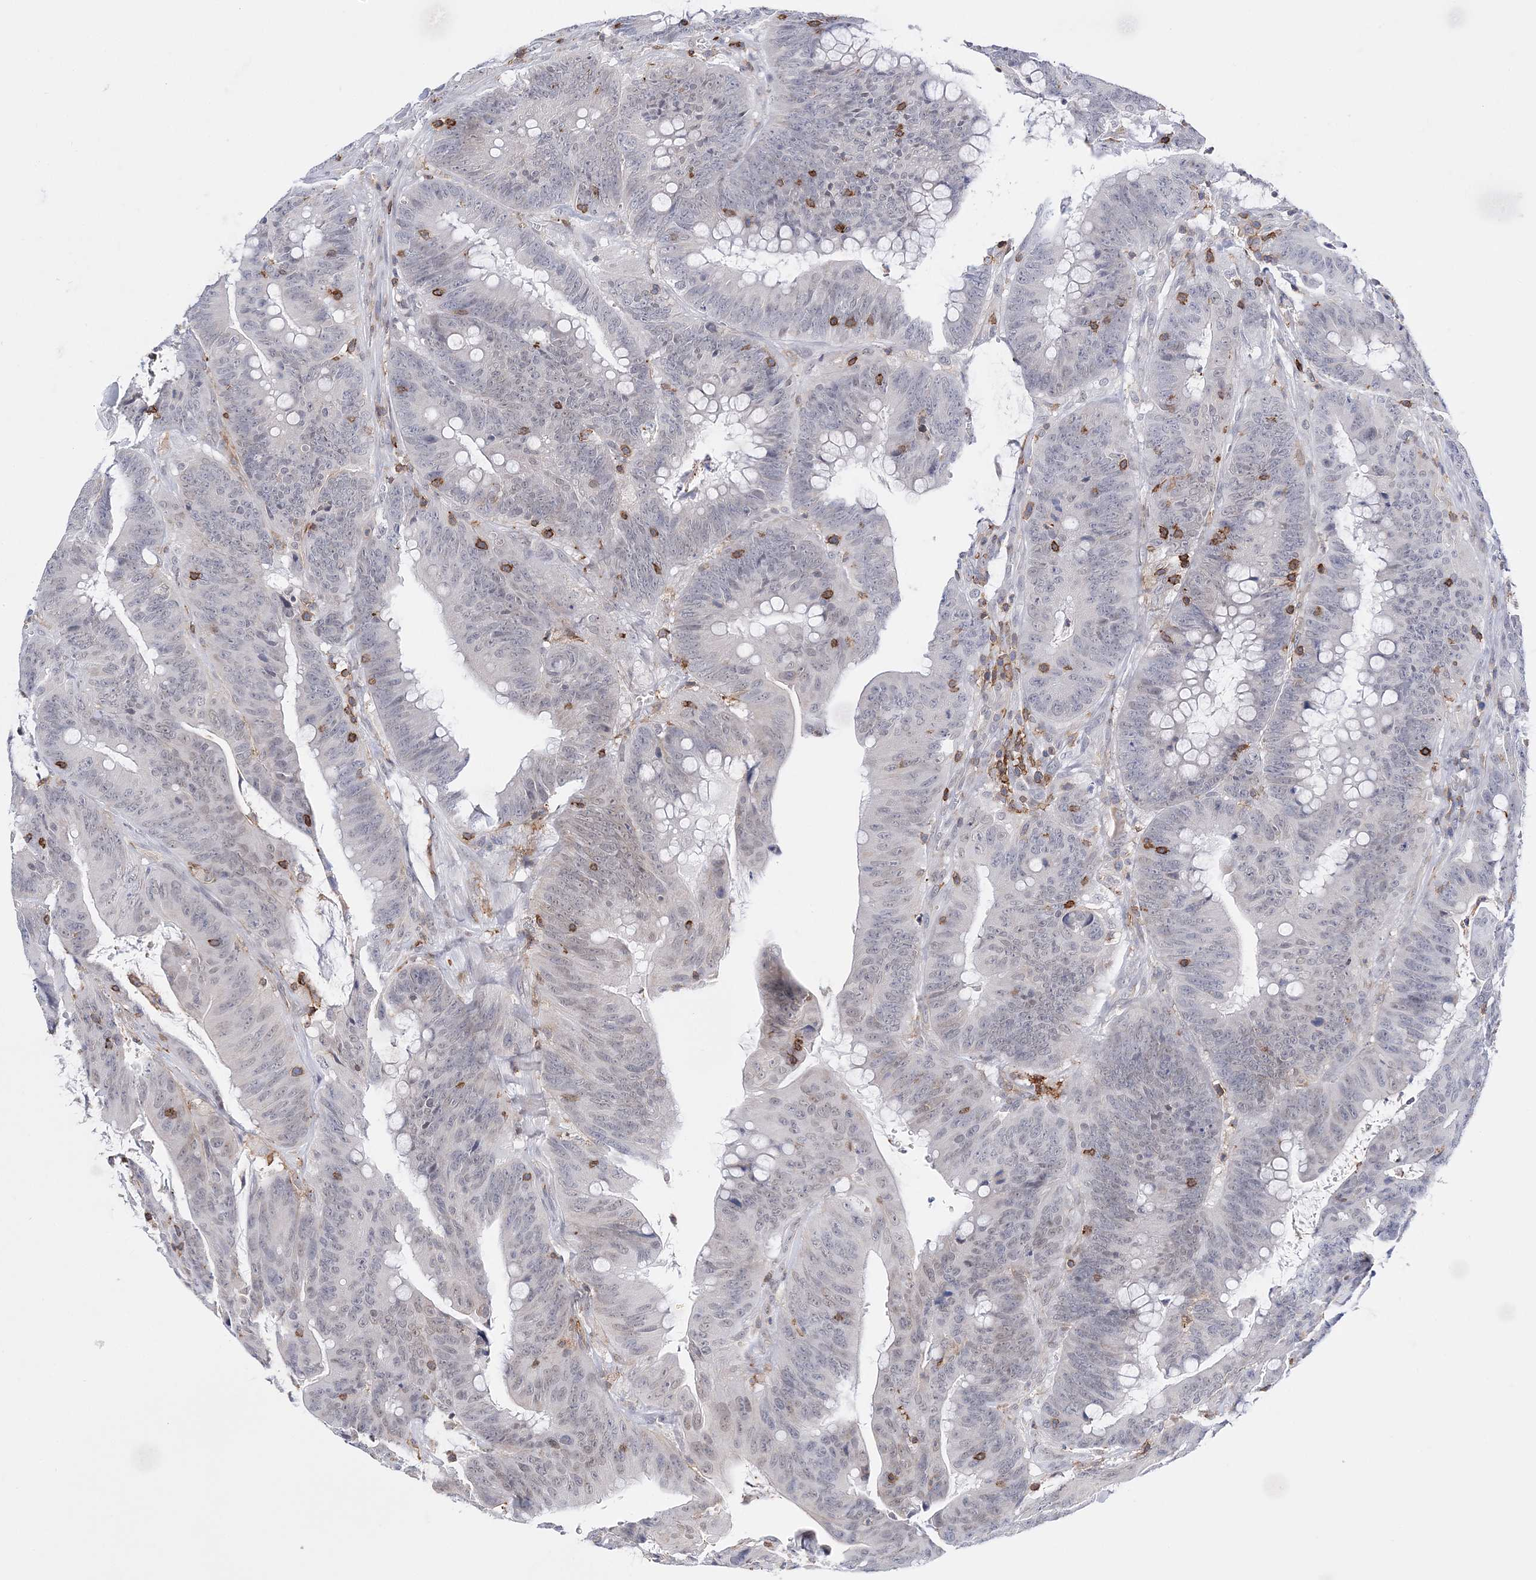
{"staining": {"intensity": "weak", "quantity": "<25%", "location": "nuclear"}, "tissue": "colorectal cancer", "cell_type": "Tumor cells", "image_type": "cancer", "snomed": [{"axis": "morphology", "description": "Adenocarcinoma, NOS"}, {"axis": "topography", "description": "Colon"}], "caption": "Protein analysis of adenocarcinoma (colorectal) exhibits no significant expression in tumor cells.", "gene": "PRMT9", "patient": {"sex": "male", "age": 45}}